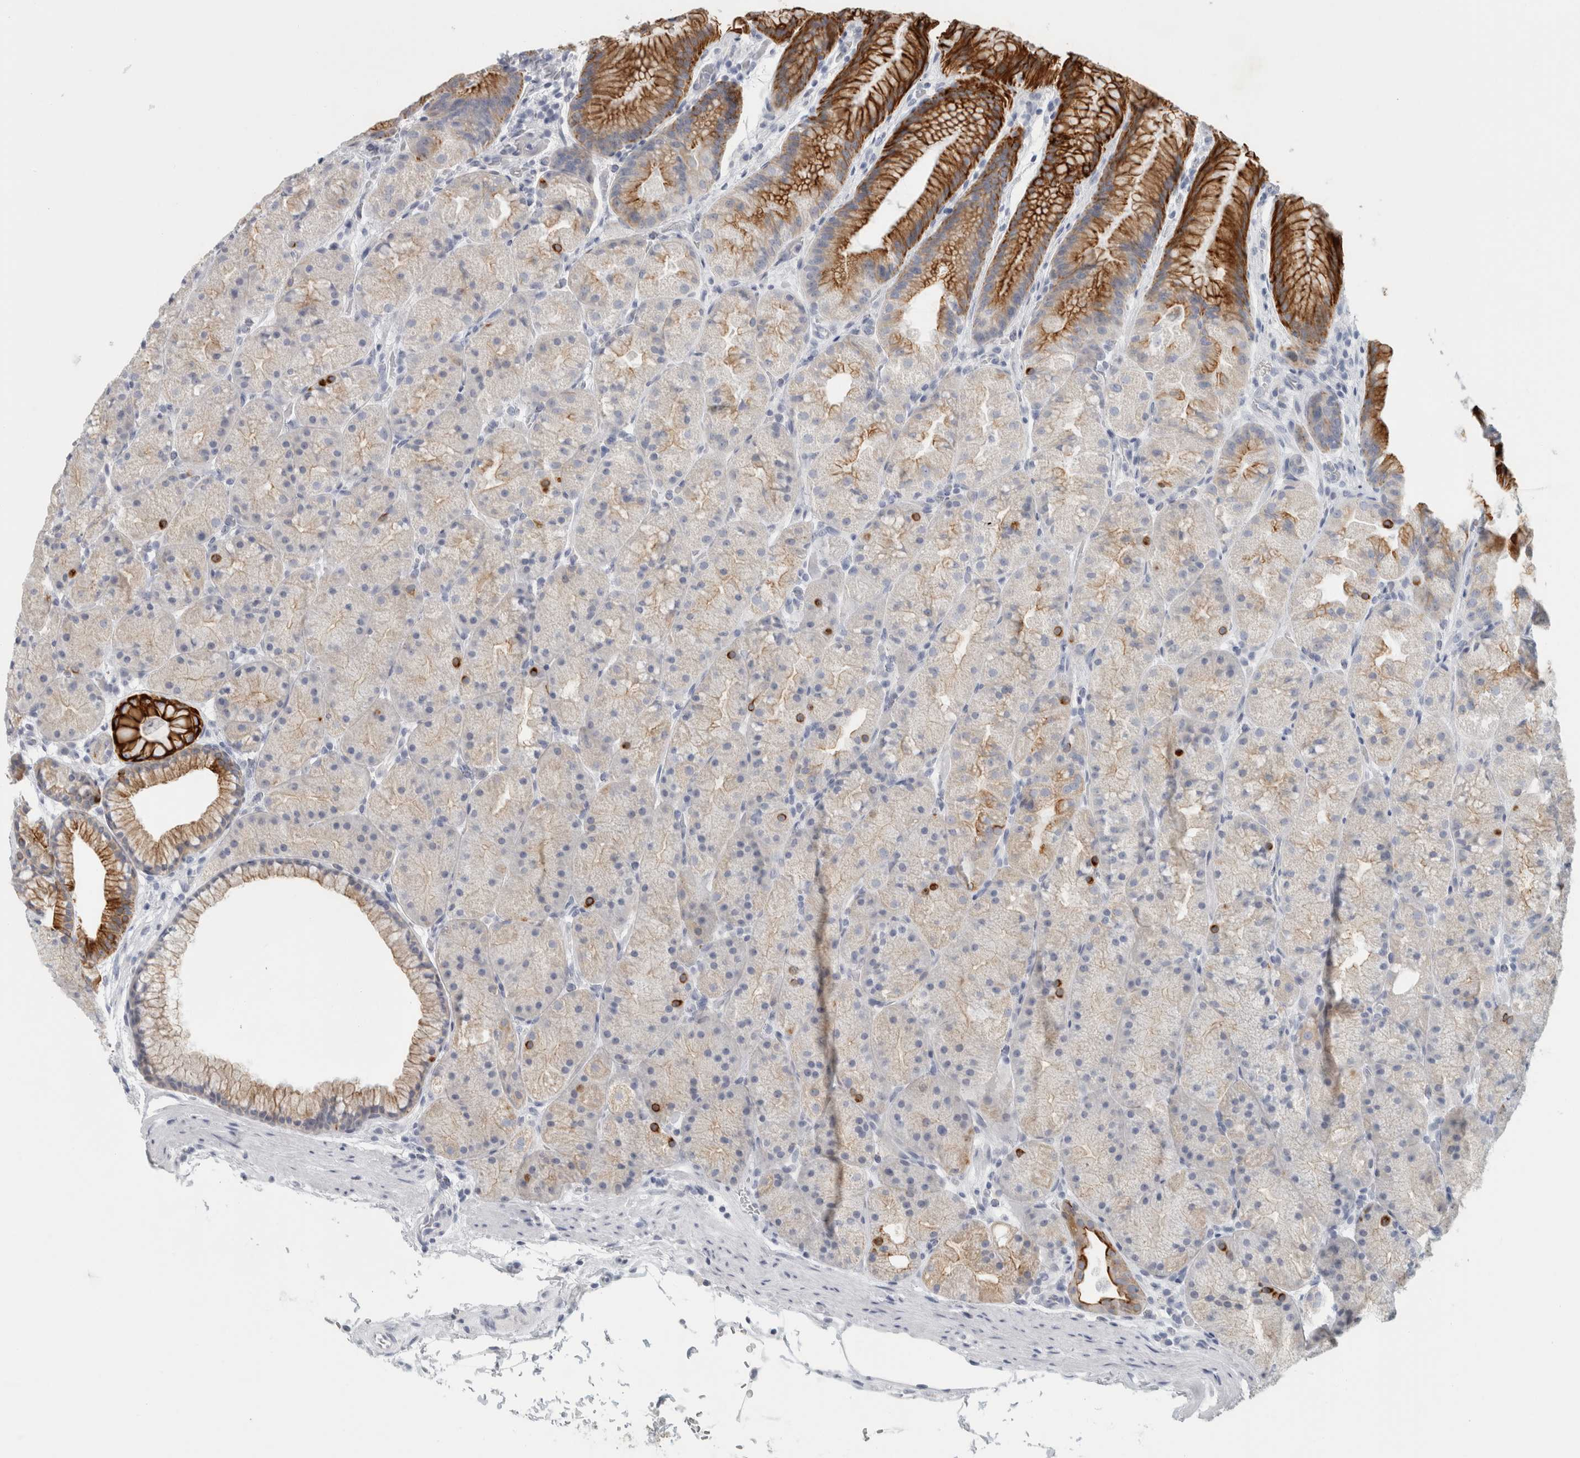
{"staining": {"intensity": "strong", "quantity": "<25%", "location": "cytoplasmic/membranous"}, "tissue": "stomach", "cell_type": "Glandular cells", "image_type": "normal", "snomed": [{"axis": "morphology", "description": "Normal tissue, NOS"}, {"axis": "topography", "description": "Stomach, upper"}, {"axis": "topography", "description": "Stomach"}], "caption": "DAB (3,3'-diaminobenzidine) immunohistochemical staining of unremarkable stomach shows strong cytoplasmic/membranous protein staining in about <25% of glandular cells. (Stains: DAB in brown, nuclei in blue, Microscopy: brightfield microscopy at high magnification).", "gene": "SLC28A3", "patient": {"sex": "male", "age": 48}}